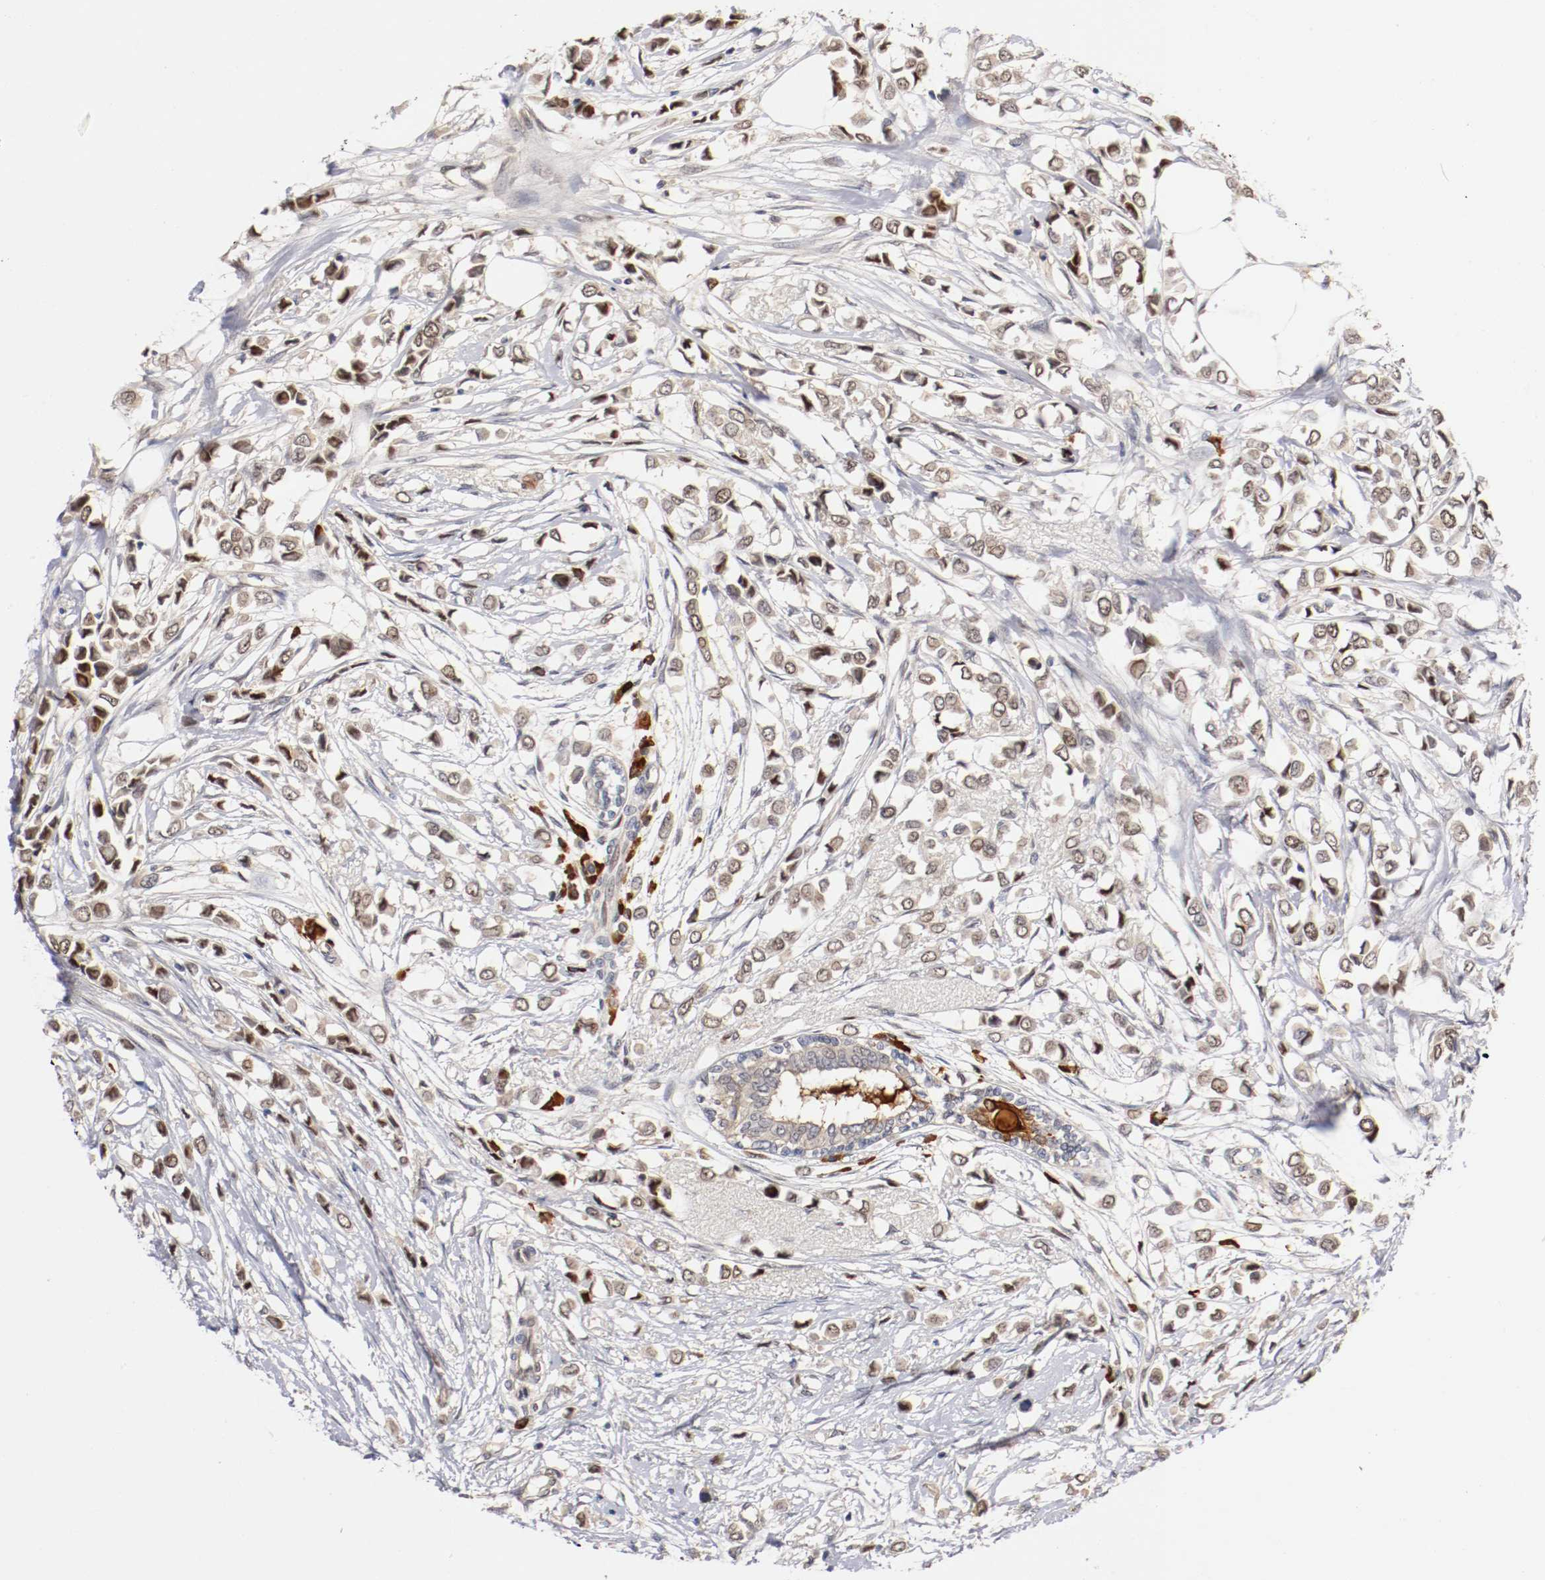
{"staining": {"intensity": "weak", "quantity": ">75%", "location": "cytoplasmic/membranous,nuclear"}, "tissue": "breast cancer", "cell_type": "Tumor cells", "image_type": "cancer", "snomed": [{"axis": "morphology", "description": "Lobular carcinoma"}, {"axis": "topography", "description": "Breast"}], "caption": "Protein expression analysis of breast cancer (lobular carcinoma) demonstrates weak cytoplasmic/membranous and nuclear positivity in approximately >75% of tumor cells. The protein of interest is shown in brown color, while the nuclei are stained blue.", "gene": "DNMT3B", "patient": {"sex": "female", "age": 51}}